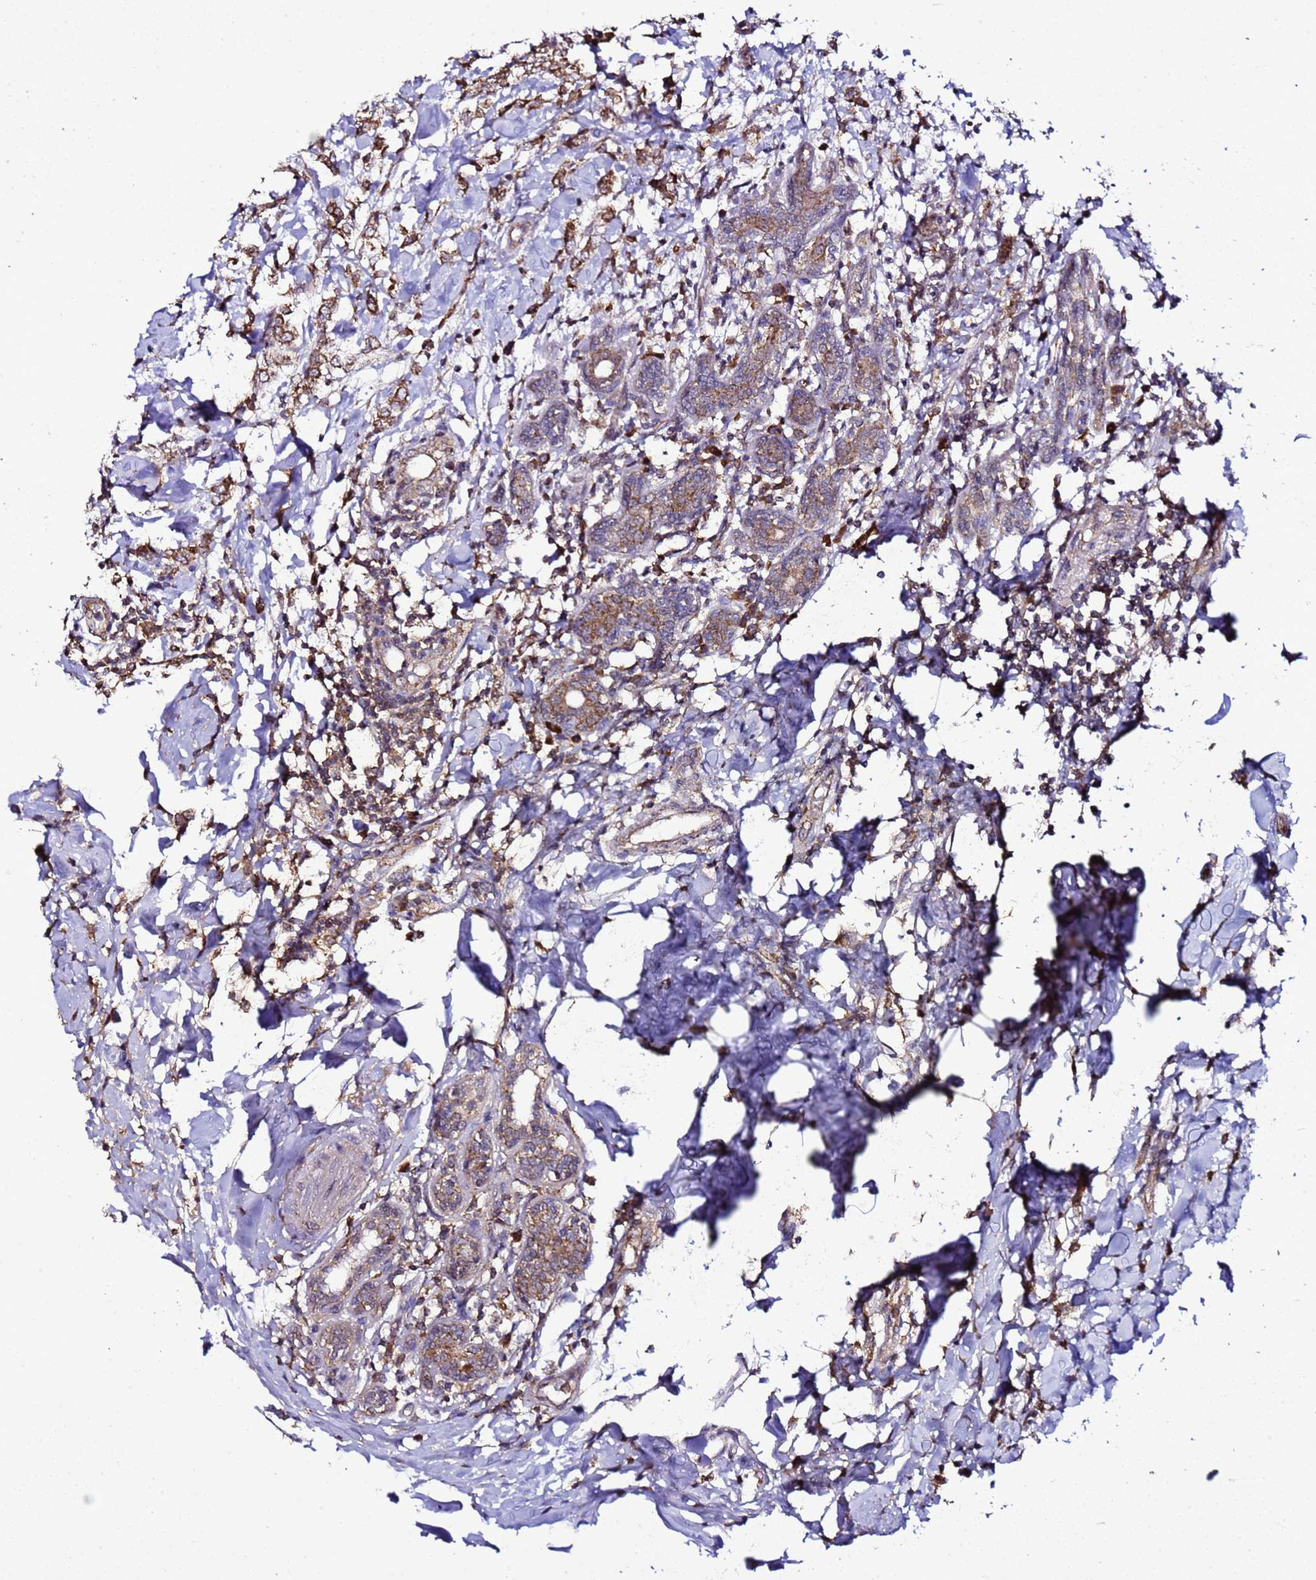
{"staining": {"intensity": "strong", "quantity": ">75%", "location": "cytoplasmic/membranous"}, "tissue": "breast cancer", "cell_type": "Tumor cells", "image_type": "cancer", "snomed": [{"axis": "morphology", "description": "Normal tissue, NOS"}, {"axis": "morphology", "description": "Lobular carcinoma"}, {"axis": "topography", "description": "Breast"}], "caption": "The immunohistochemical stain highlights strong cytoplasmic/membranous positivity in tumor cells of lobular carcinoma (breast) tissue.", "gene": "HSPBAP1", "patient": {"sex": "female", "age": 47}}